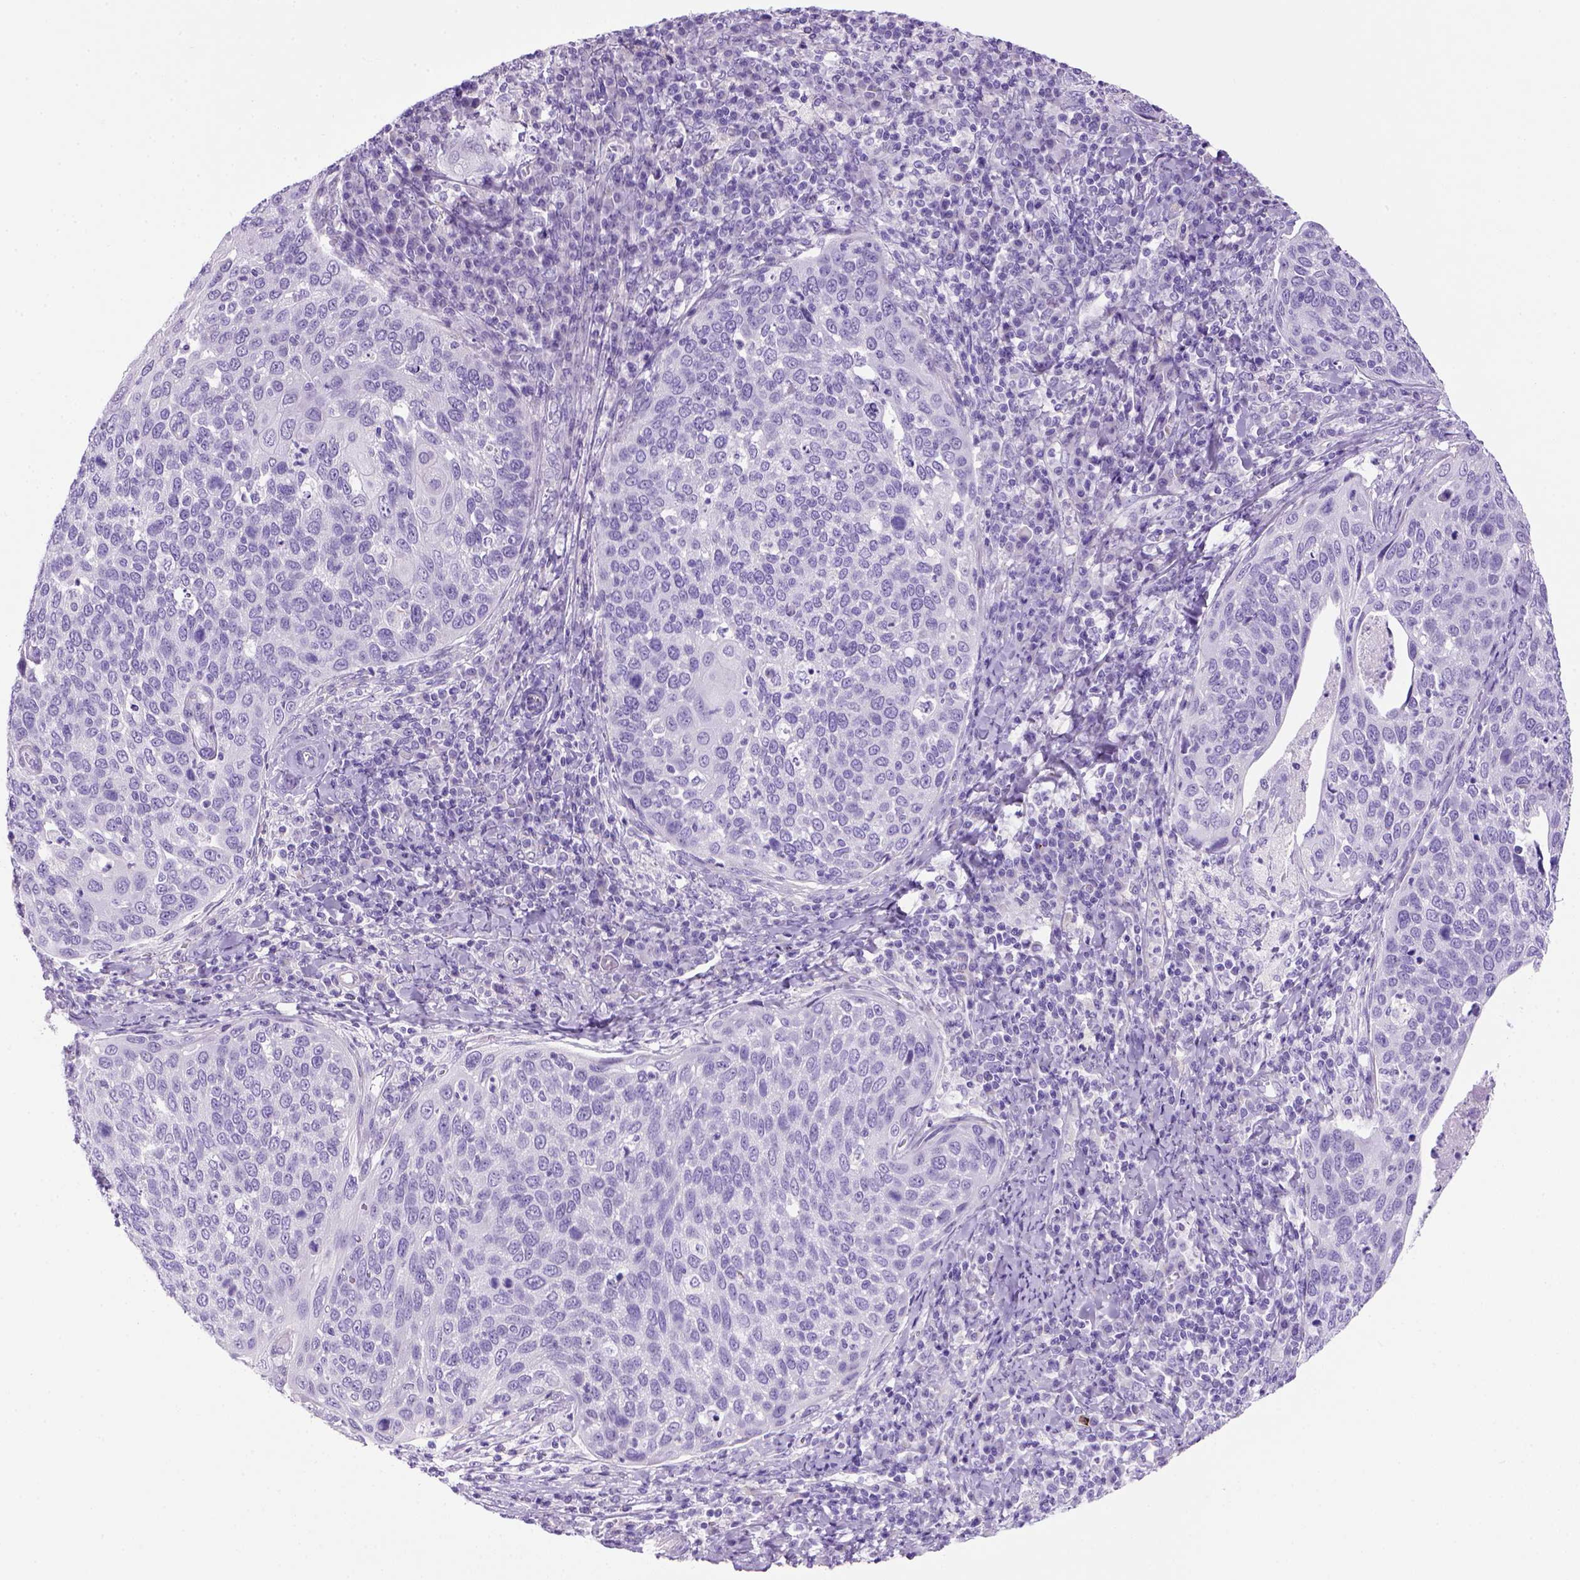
{"staining": {"intensity": "negative", "quantity": "none", "location": "none"}, "tissue": "cervical cancer", "cell_type": "Tumor cells", "image_type": "cancer", "snomed": [{"axis": "morphology", "description": "Squamous cell carcinoma, NOS"}, {"axis": "topography", "description": "Cervix"}], "caption": "Photomicrograph shows no protein positivity in tumor cells of cervical cancer tissue.", "gene": "ARHGEF33", "patient": {"sex": "female", "age": 54}}